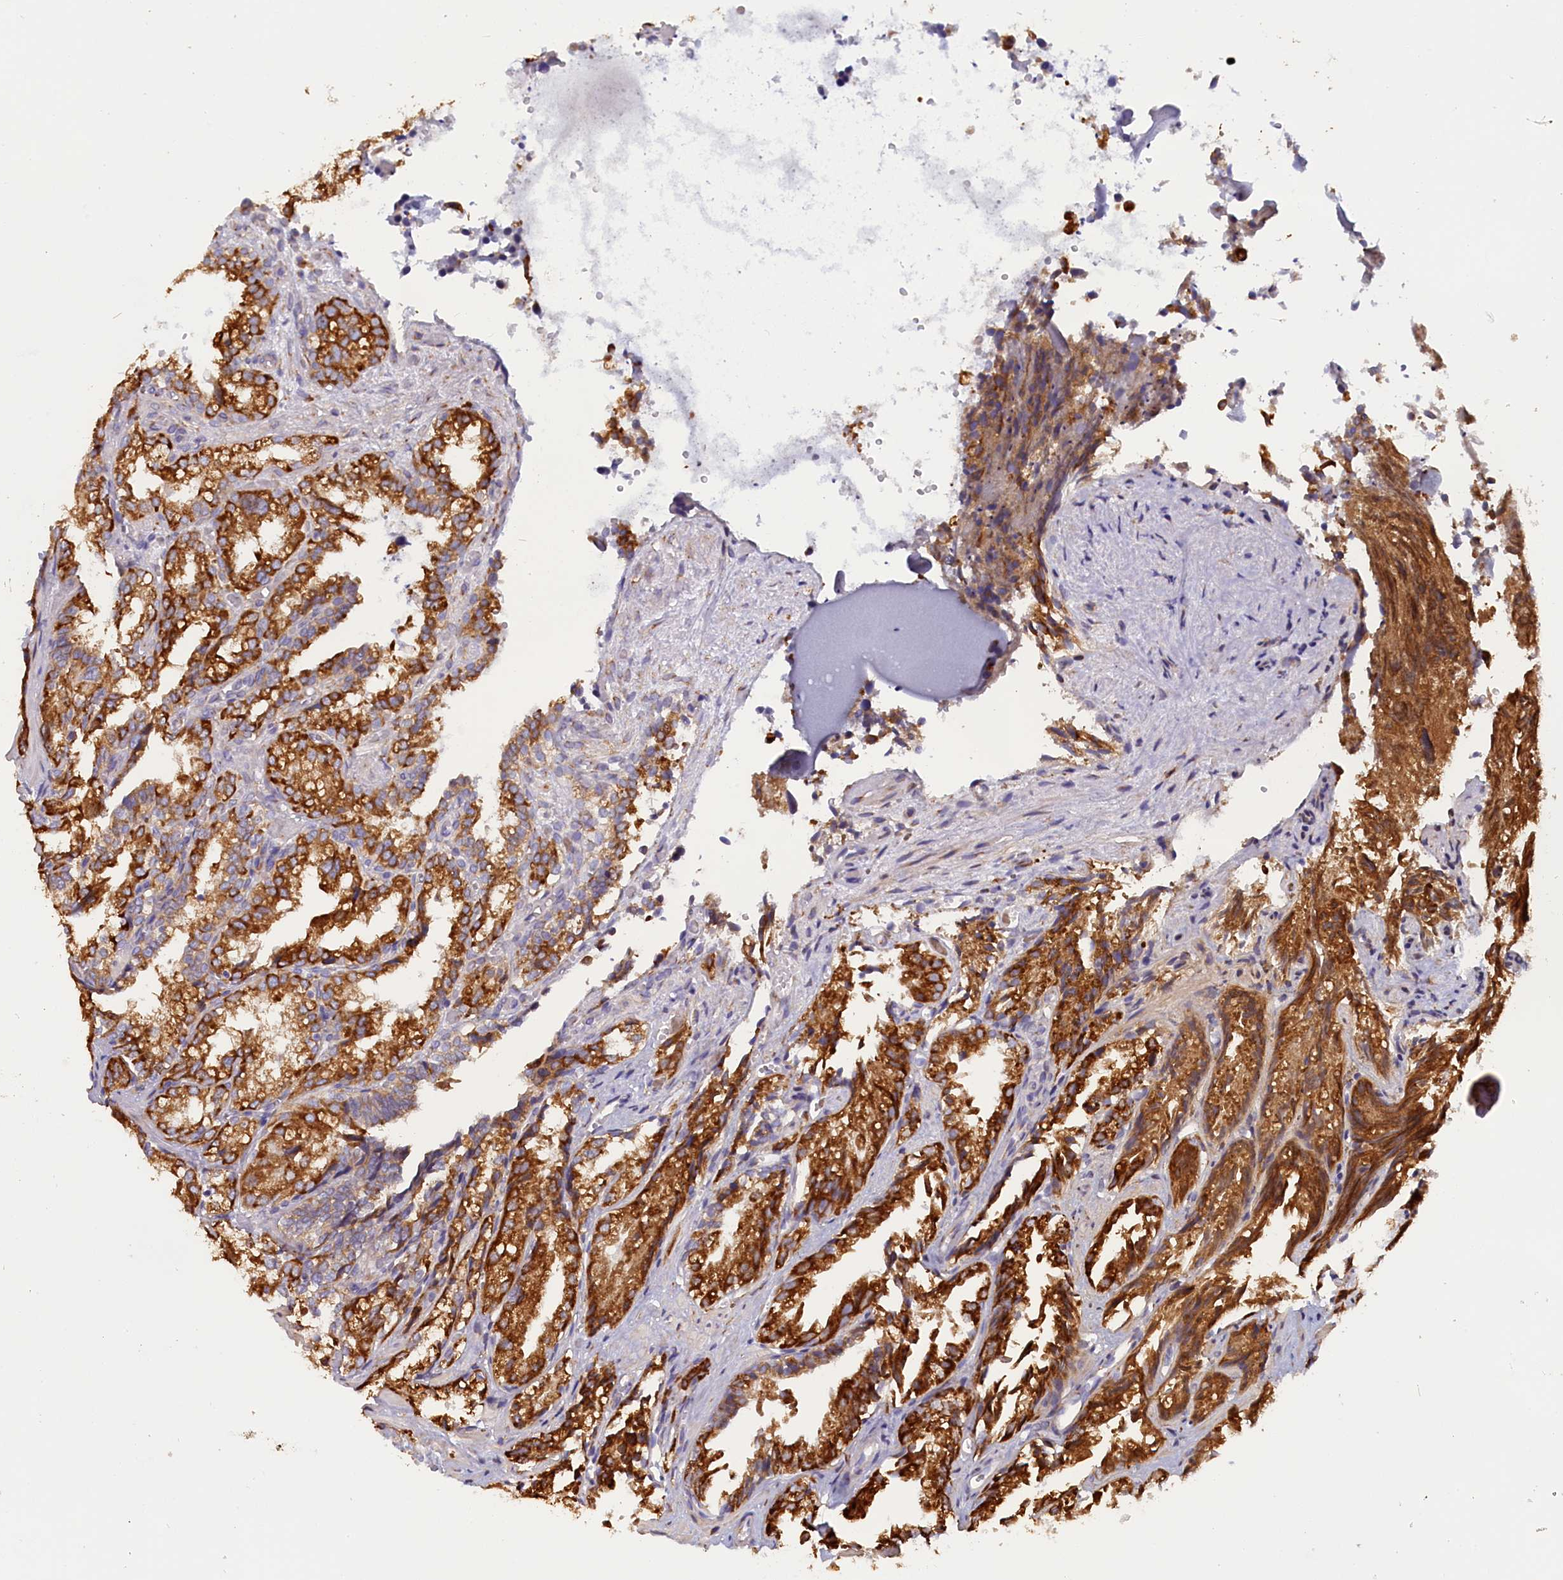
{"staining": {"intensity": "strong", "quantity": ">75%", "location": "cytoplasmic/membranous"}, "tissue": "seminal vesicle", "cell_type": "Glandular cells", "image_type": "normal", "snomed": [{"axis": "morphology", "description": "Normal tissue, NOS"}, {"axis": "topography", "description": "Prostate"}, {"axis": "topography", "description": "Seminal veicle"}], "caption": "Immunohistochemical staining of normal human seminal vesicle displays high levels of strong cytoplasmic/membranous positivity in approximately >75% of glandular cells.", "gene": "CCDC68", "patient": {"sex": "male", "age": 51}}